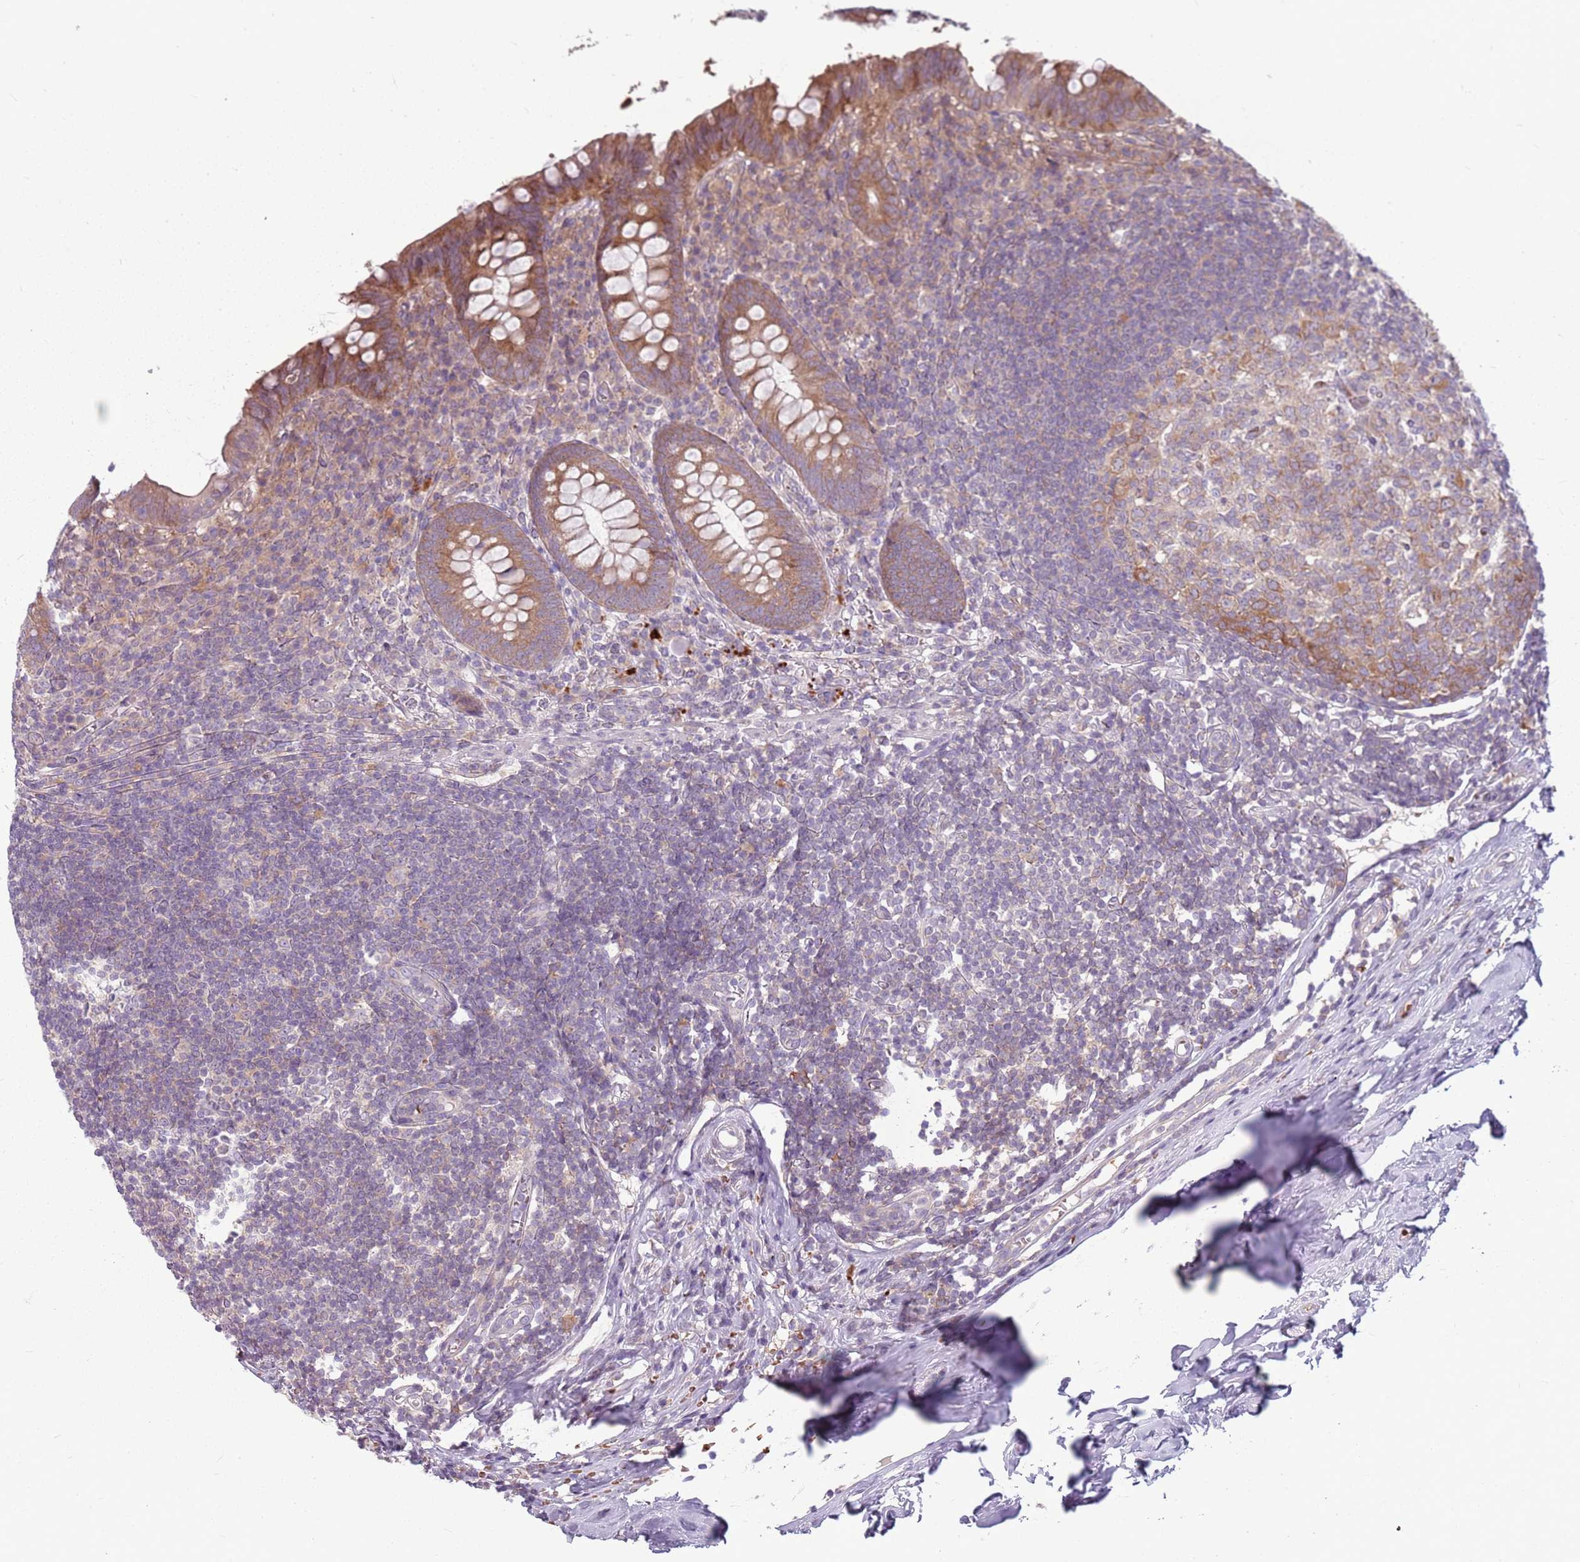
{"staining": {"intensity": "moderate", "quantity": ">75%", "location": "cytoplasmic/membranous"}, "tissue": "appendix", "cell_type": "Glandular cells", "image_type": "normal", "snomed": [{"axis": "morphology", "description": "Normal tissue, NOS"}, {"axis": "topography", "description": "Appendix"}], "caption": "Human appendix stained with a brown dye displays moderate cytoplasmic/membranous positive staining in approximately >75% of glandular cells.", "gene": "HSPA14", "patient": {"sex": "female", "age": 51}}